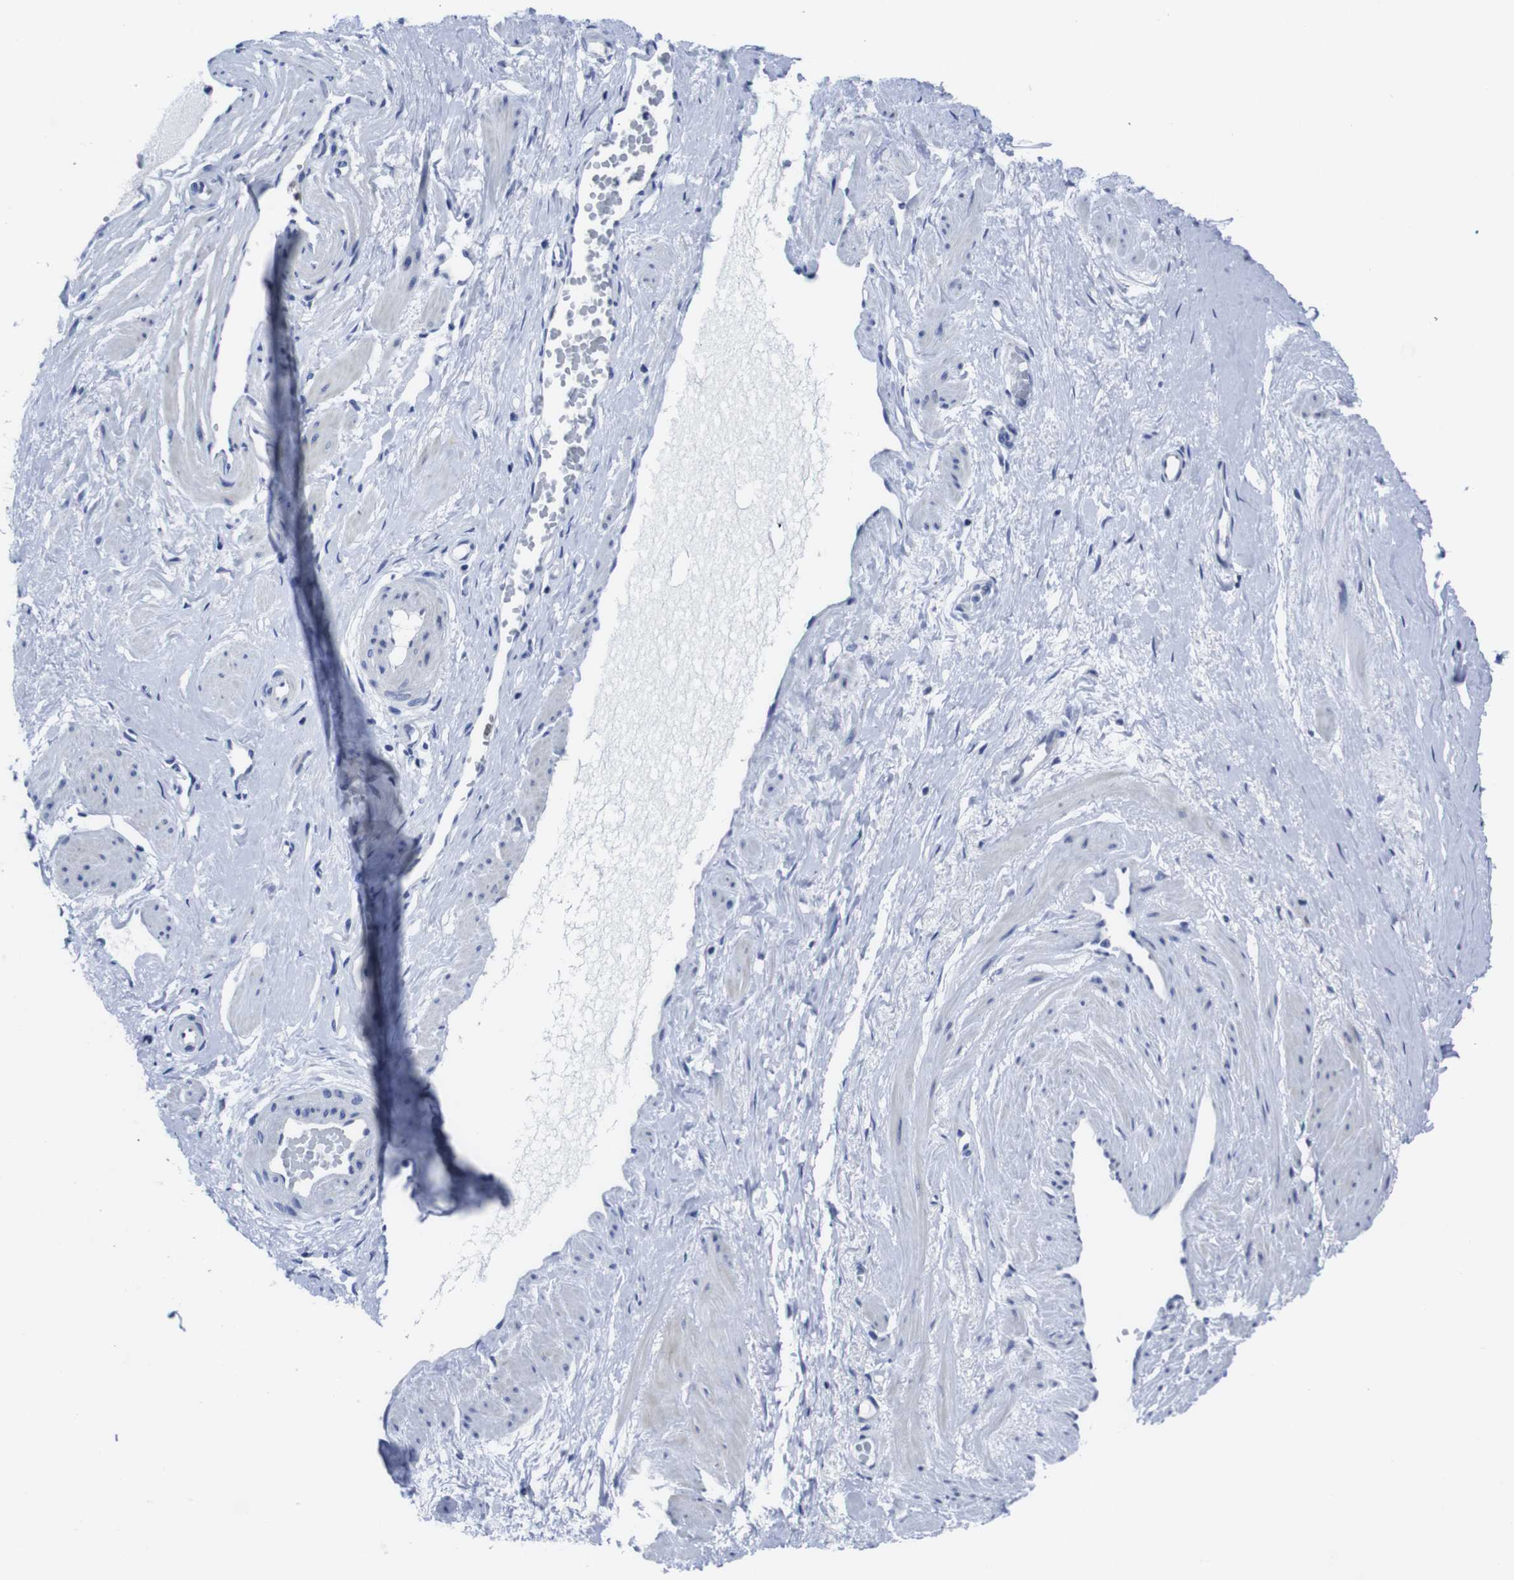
{"staining": {"intensity": "negative", "quantity": "none", "location": "none"}, "tissue": "adipose tissue", "cell_type": "Adipocytes", "image_type": "normal", "snomed": [{"axis": "morphology", "description": "Normal tissue, NOS"}, {"axis": "topography", "description": "Soft tissue"}, {"axis": "topography", "description": "Vascular tissue"}], "caption": "An immunohistochemistry (IHC) image of unremarkable adipose tissue is shown. There is no staining in adipocytes of adipose tissue.", "gene": "EIF4A1", "patient": {"sex": "female", "age": 35}}